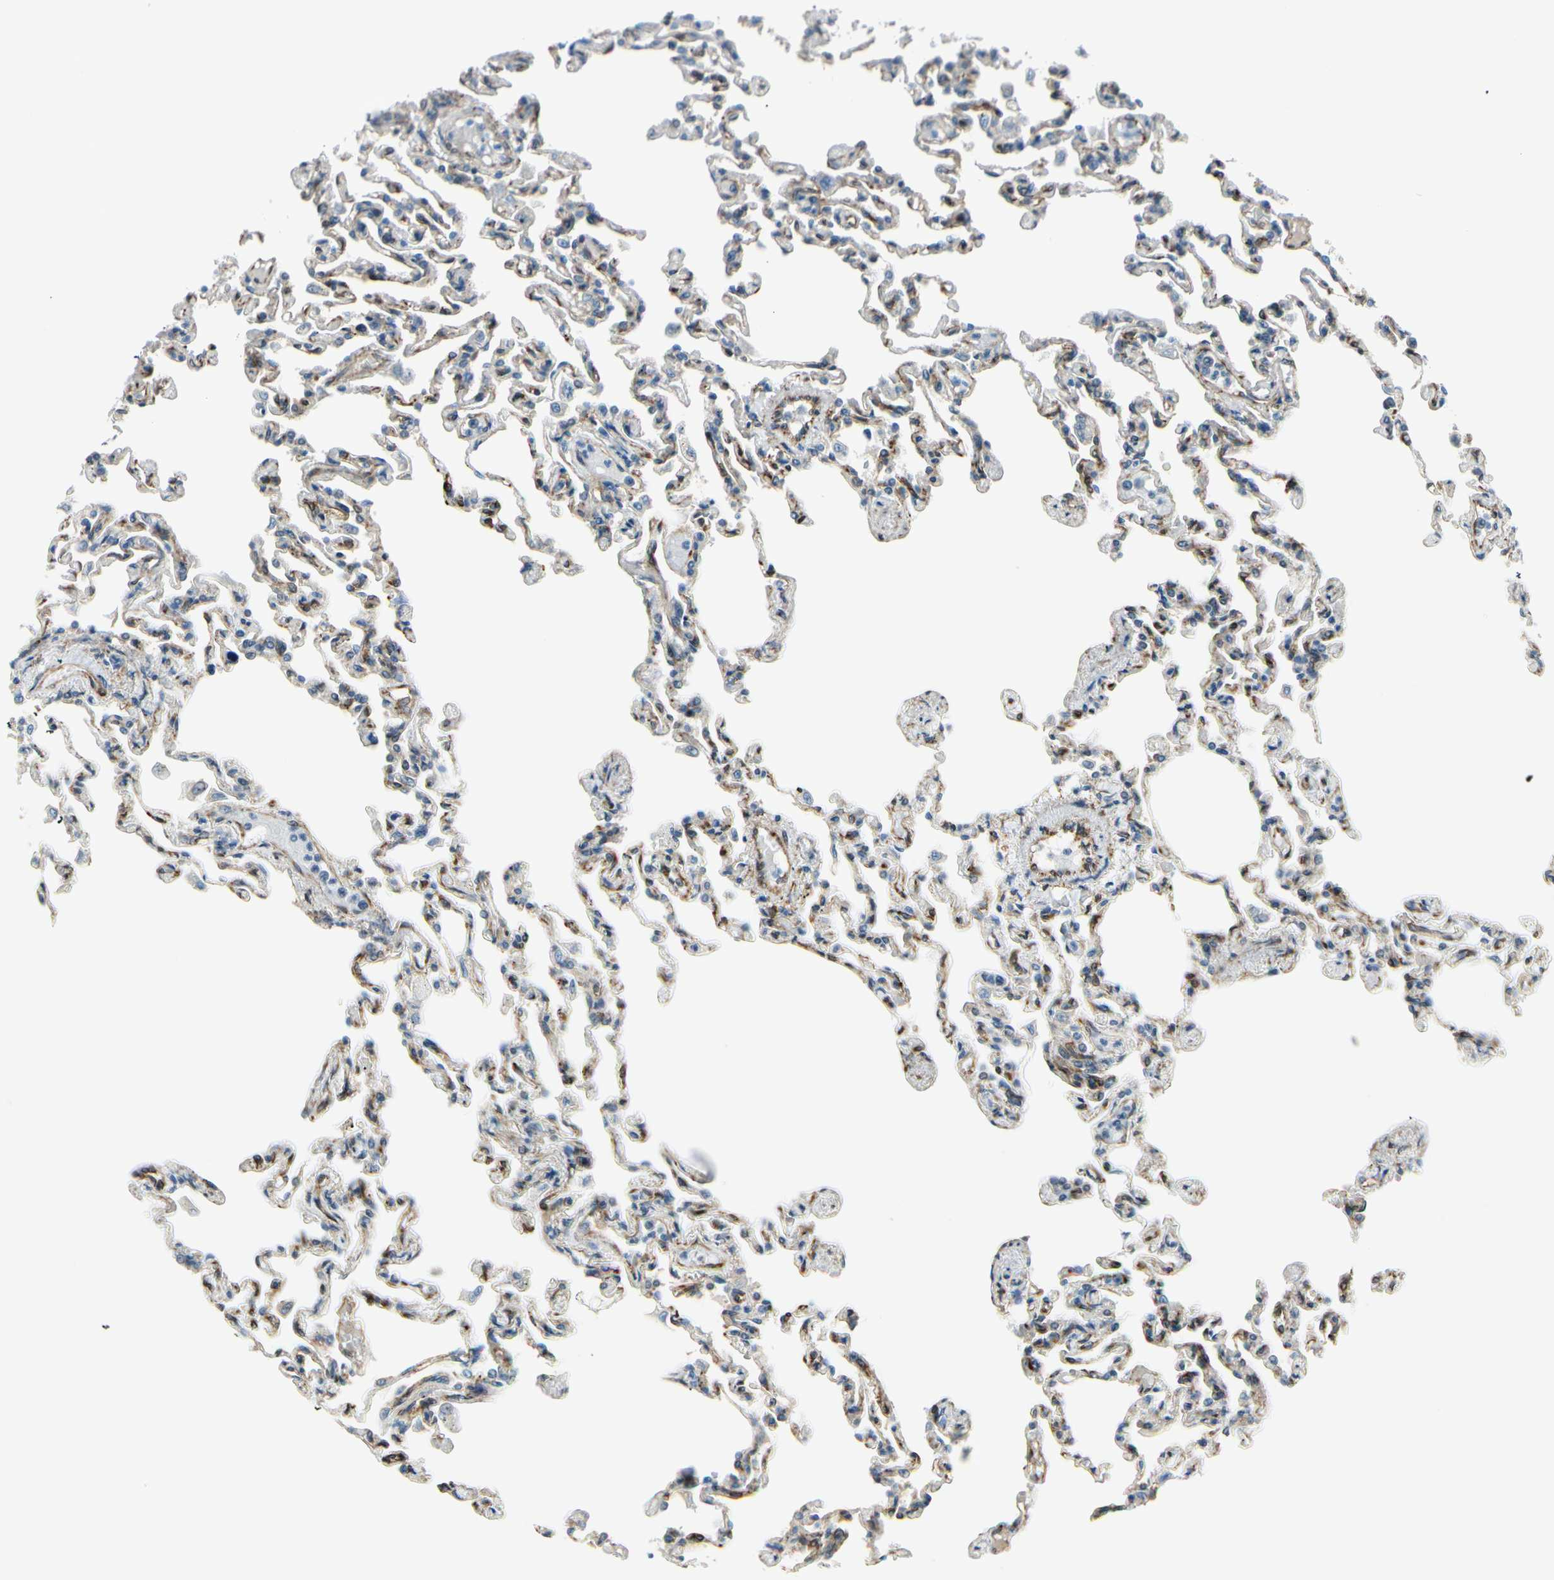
{"staining": {"intensity": "moderate", "quantity": ">75%", "location": "cytoplasmic/membranous"}, "tissue": "lung", "cell_type": "Alveolar cells", "image_type": "normal", "snomed": [{"axis": "morphology", "description": "Normal tissue, NOS"}, {"axis": "topography", "description": "Lung"}], "caption": "A brown stain highlights moderate cytoplasmic/membranous expression of a protein in alveolar cells of unremarkable lung. The staining was performed using DAB (3,3'-diaminobenzidine) to visualize the protein expression in brown, while the nuclei were stained in blue with hematoxylin (Magnification: 20x).", "gene": "FKBP7", "patient": {"sex": "male", "age": 21}}